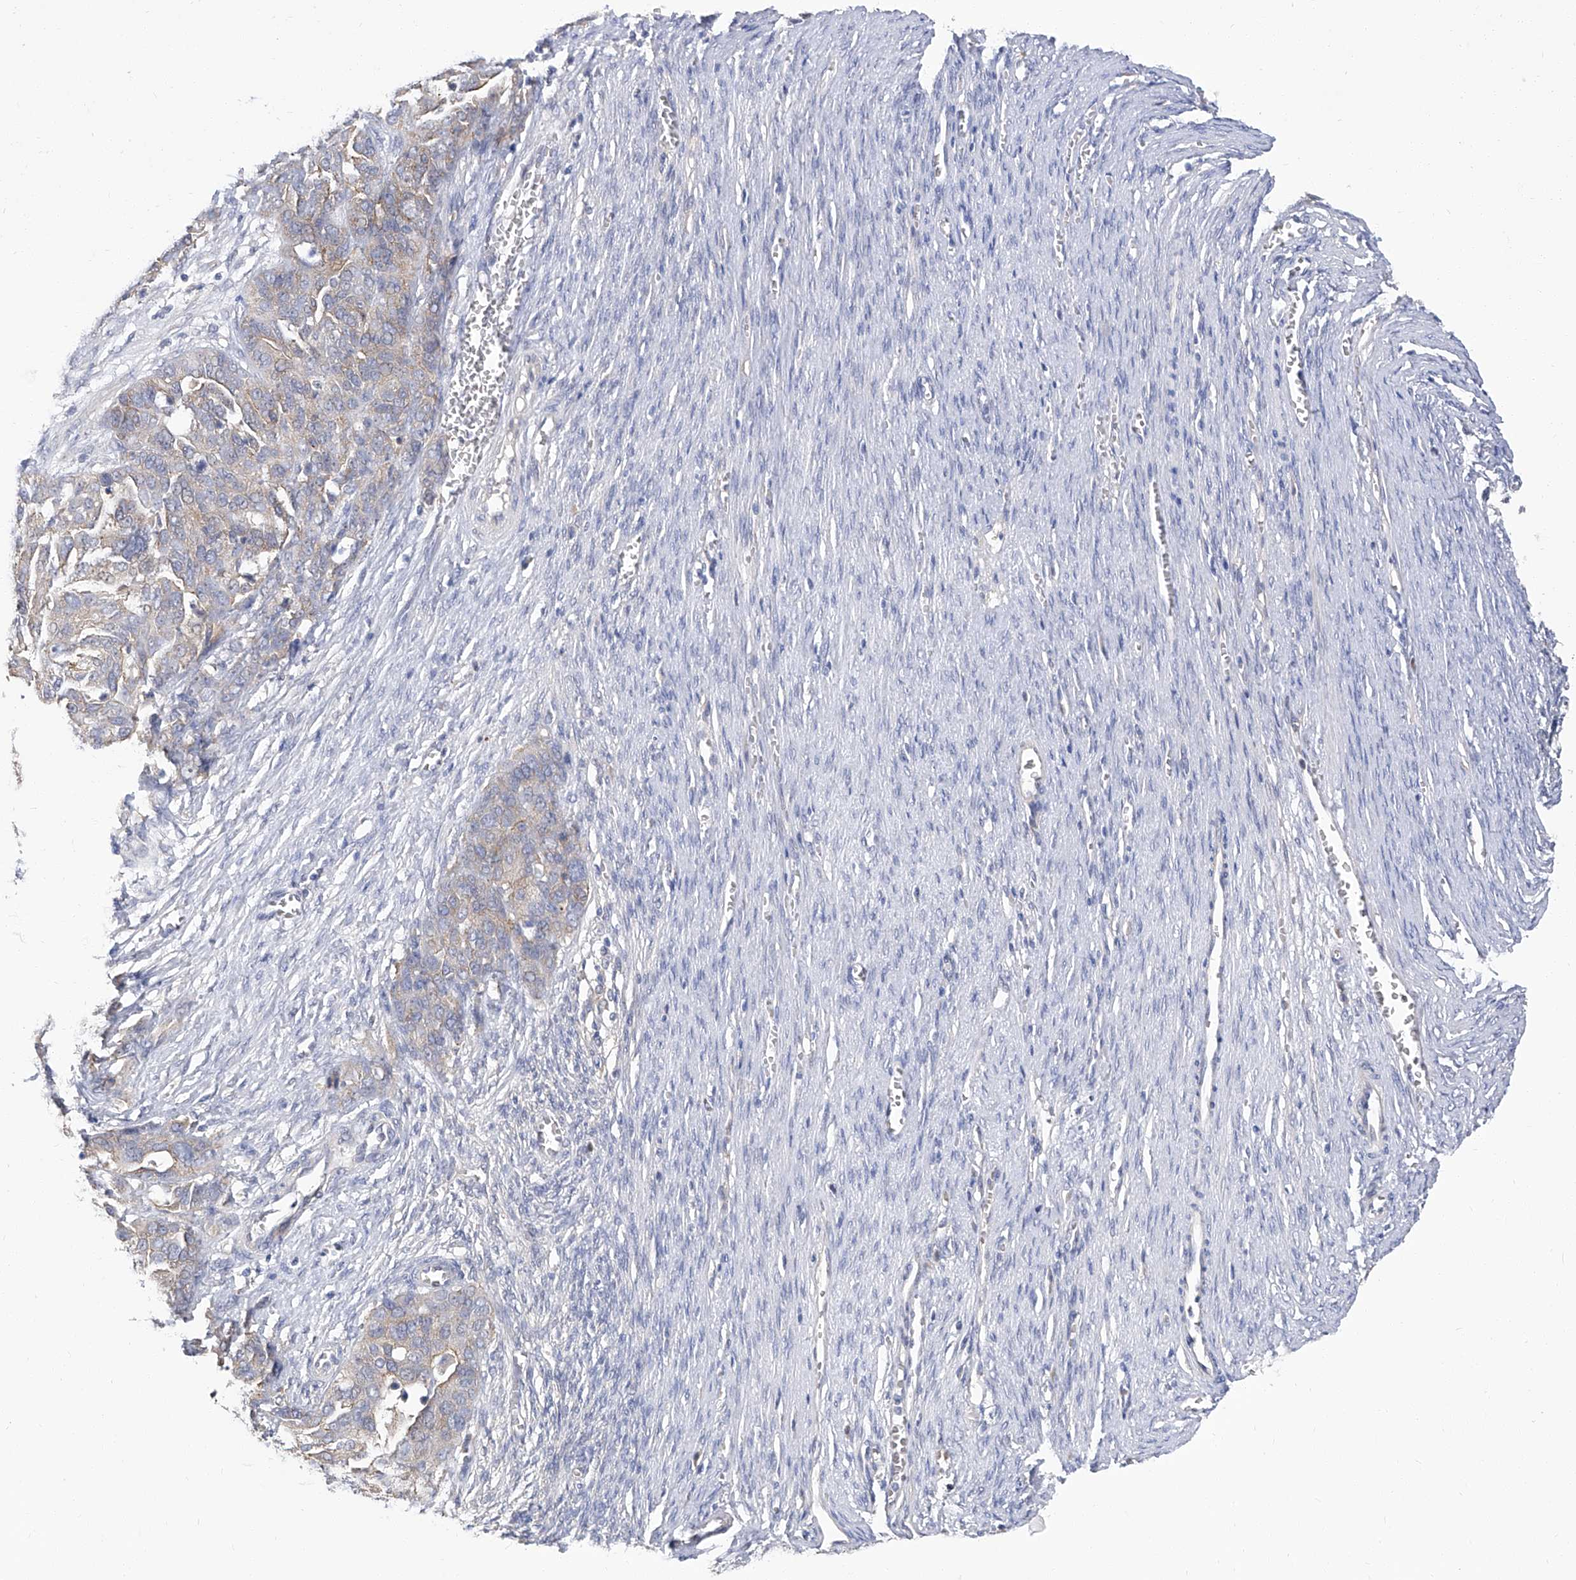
{"staining": {"intensity": "weak", "quantity": "25%-75%", "location": "cytoplasmic/membranous"}, "tissue": "ovarian cancer", "cell_type": "Tumor cells", "image_type": "cancer", "snomed": [{"axis": "morphology", "description": "Cystadenocarcinoma, serous, NOS"}, {"axis": "topography", "description": "Ovary"}], "caption": "Ovarian serous cystadenocarcinoma stained for a protein reveals weak cytoplasmic/membranous positivity in tumor cells. Using DAB (3,3'-diaminobenzidine) (brown) and hematoxylin (blue) stains, captured at high magnification using brightfield microscopy.", "gene": "PARD3", "patient": {"sex": "female", "age": 44}}